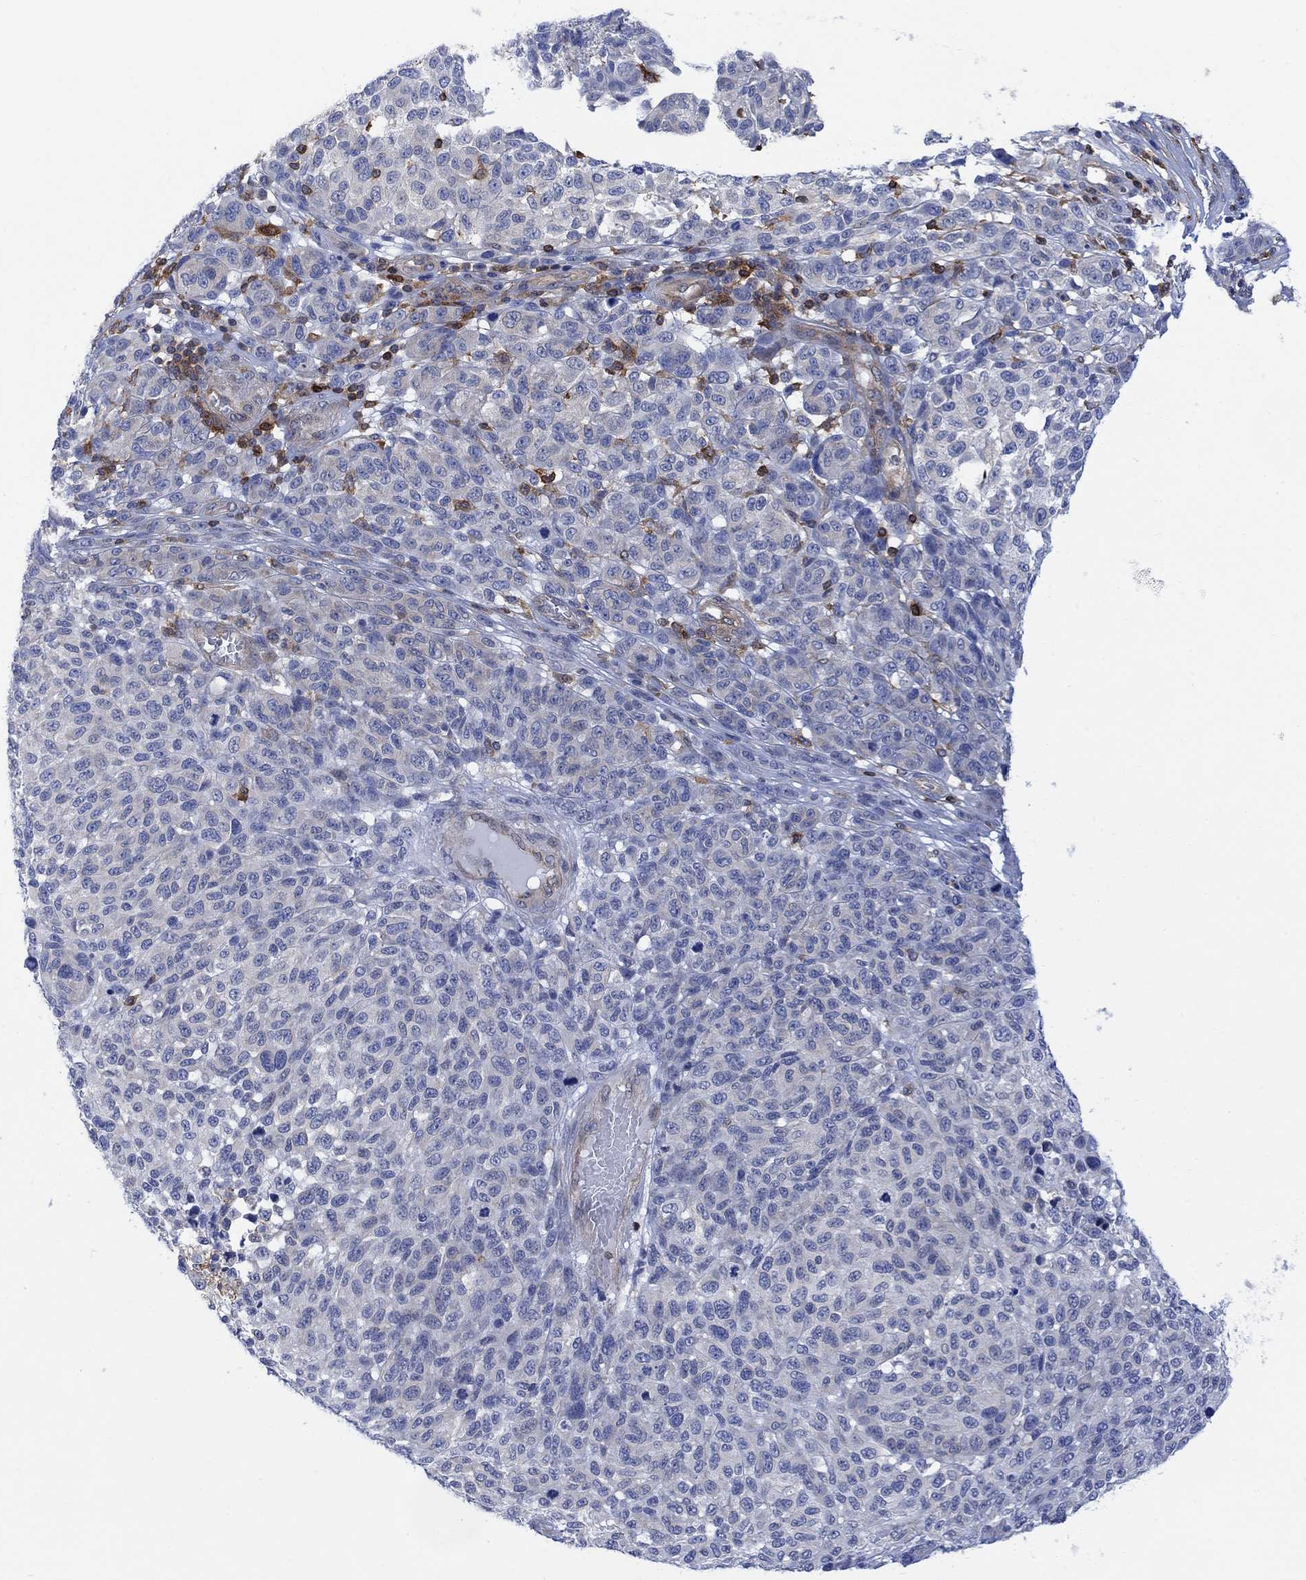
{"staining": {"intensity": "negative", "quantity": "none", "location": "none"}, "tissue": "melanoma", "cell_type": "Tumor cells", "image_type": "cancer", "snomed": [{"axis": "morphology", "description": "Malignant melanoma, NOS"}, {"axis": "topography", "description": "Skin"}], "caption": "Immunohistochemical staining of human melanoma demonstrates no significant positivity in tumor cells.", "gene": "GBP5", "patient": {"sex": "male", "age": 59}}